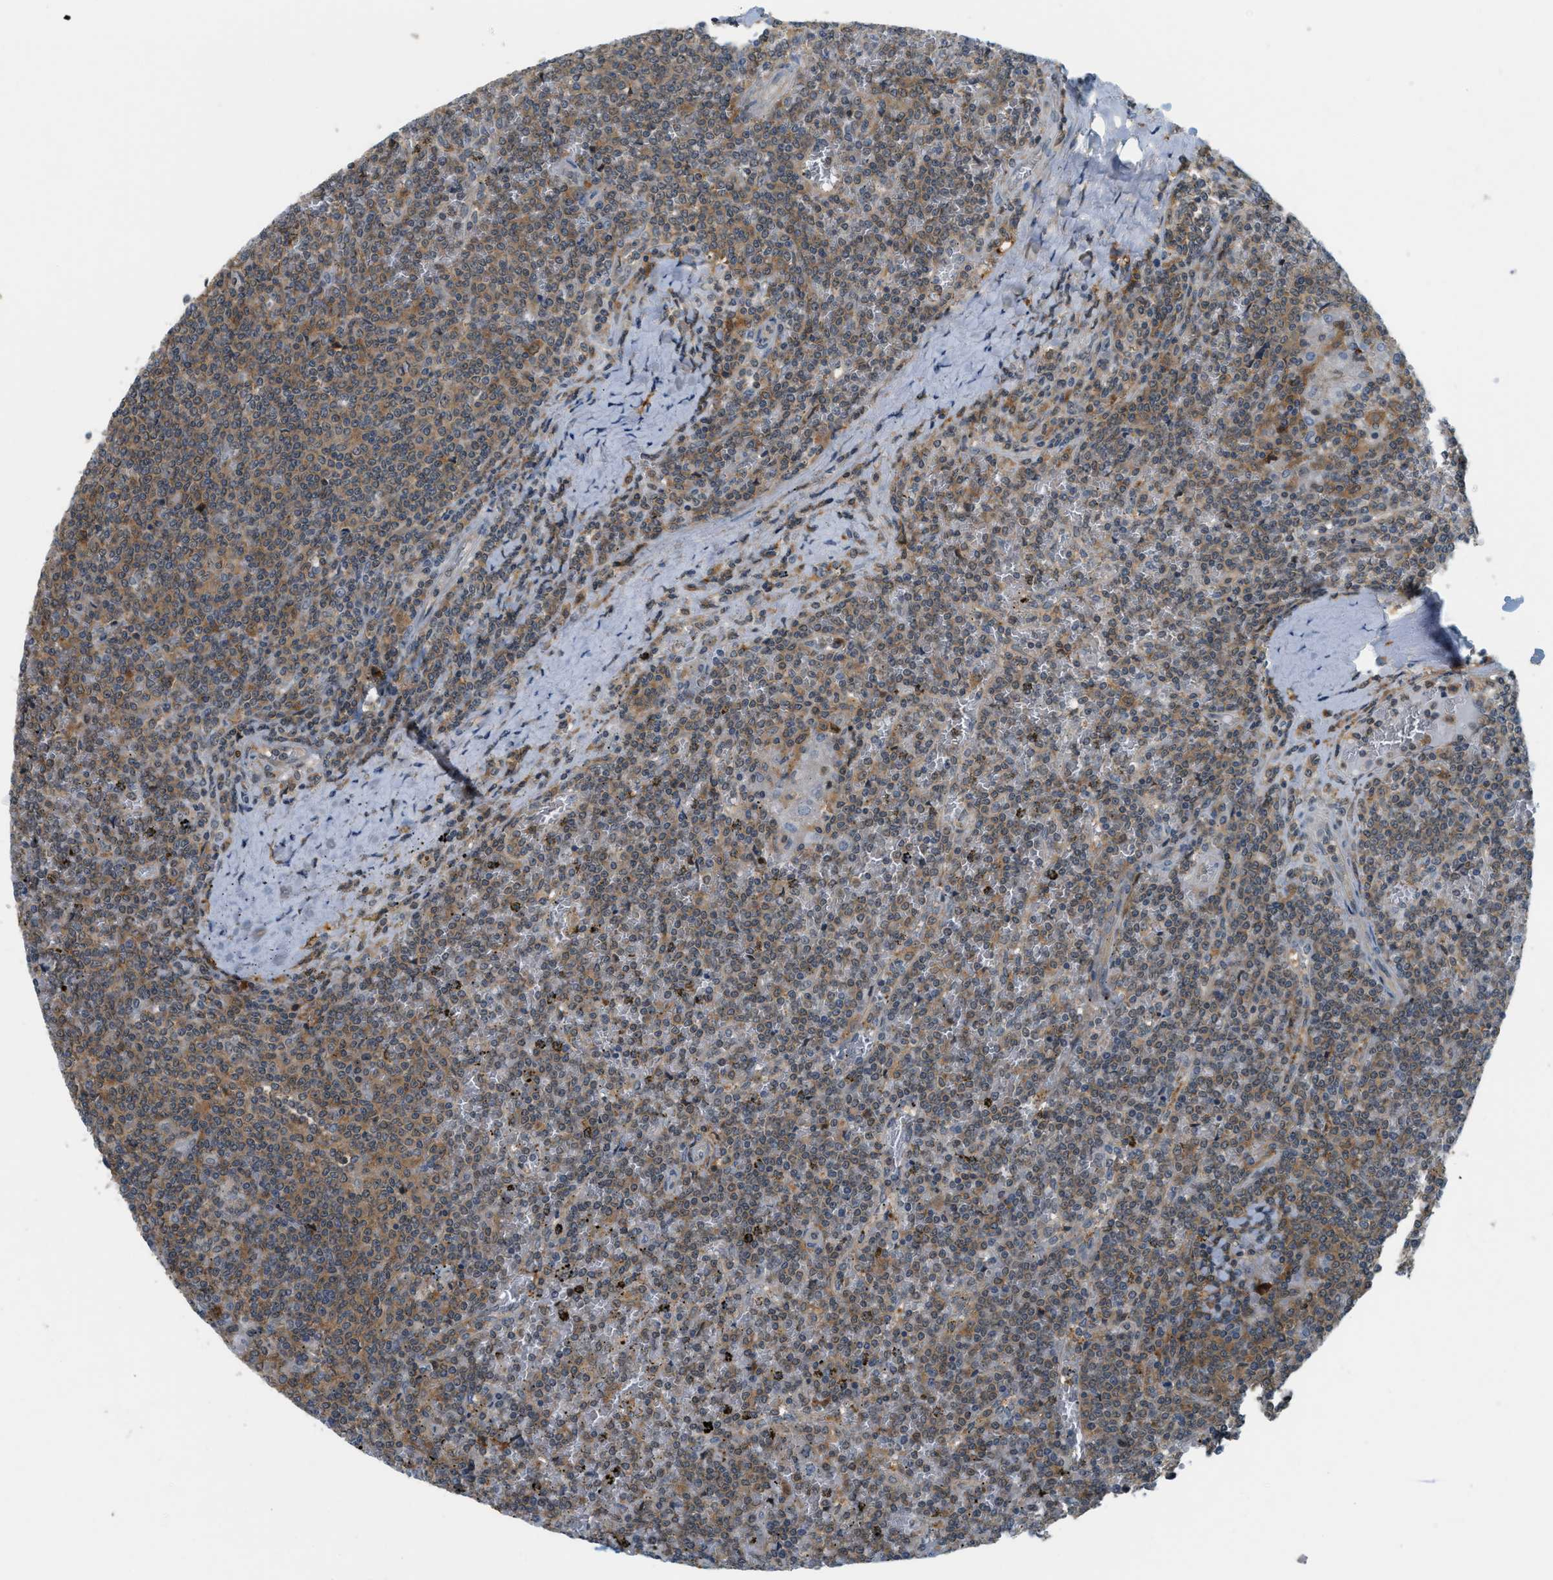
{"staining": {"intensity": "moderate", "quantity": ">75%", "location": "cytoplasmic/membranous"}, "tissue": "lymphoma", "cell_type": "Tumor cells", "image_type": "cancer", "snomed": [{"axis": "morphology", "description": "Malignant lymphoma, non-Hodgkin's type, Low grade"}, {"axis": "topography", "description": "Spleen"}], "caption": "Immunohistochemistry photomicrograph of neoplastic tissue: lymphoma stained using IHC reveals medium levels of moderate protein expression localized specifically in the cytoplasmic/membranous of tumor cells, appearing as a cytoplasmic/membranous brown color.", "gene": "PDCL3", "patient": {"sex": "female", "age": 19}}